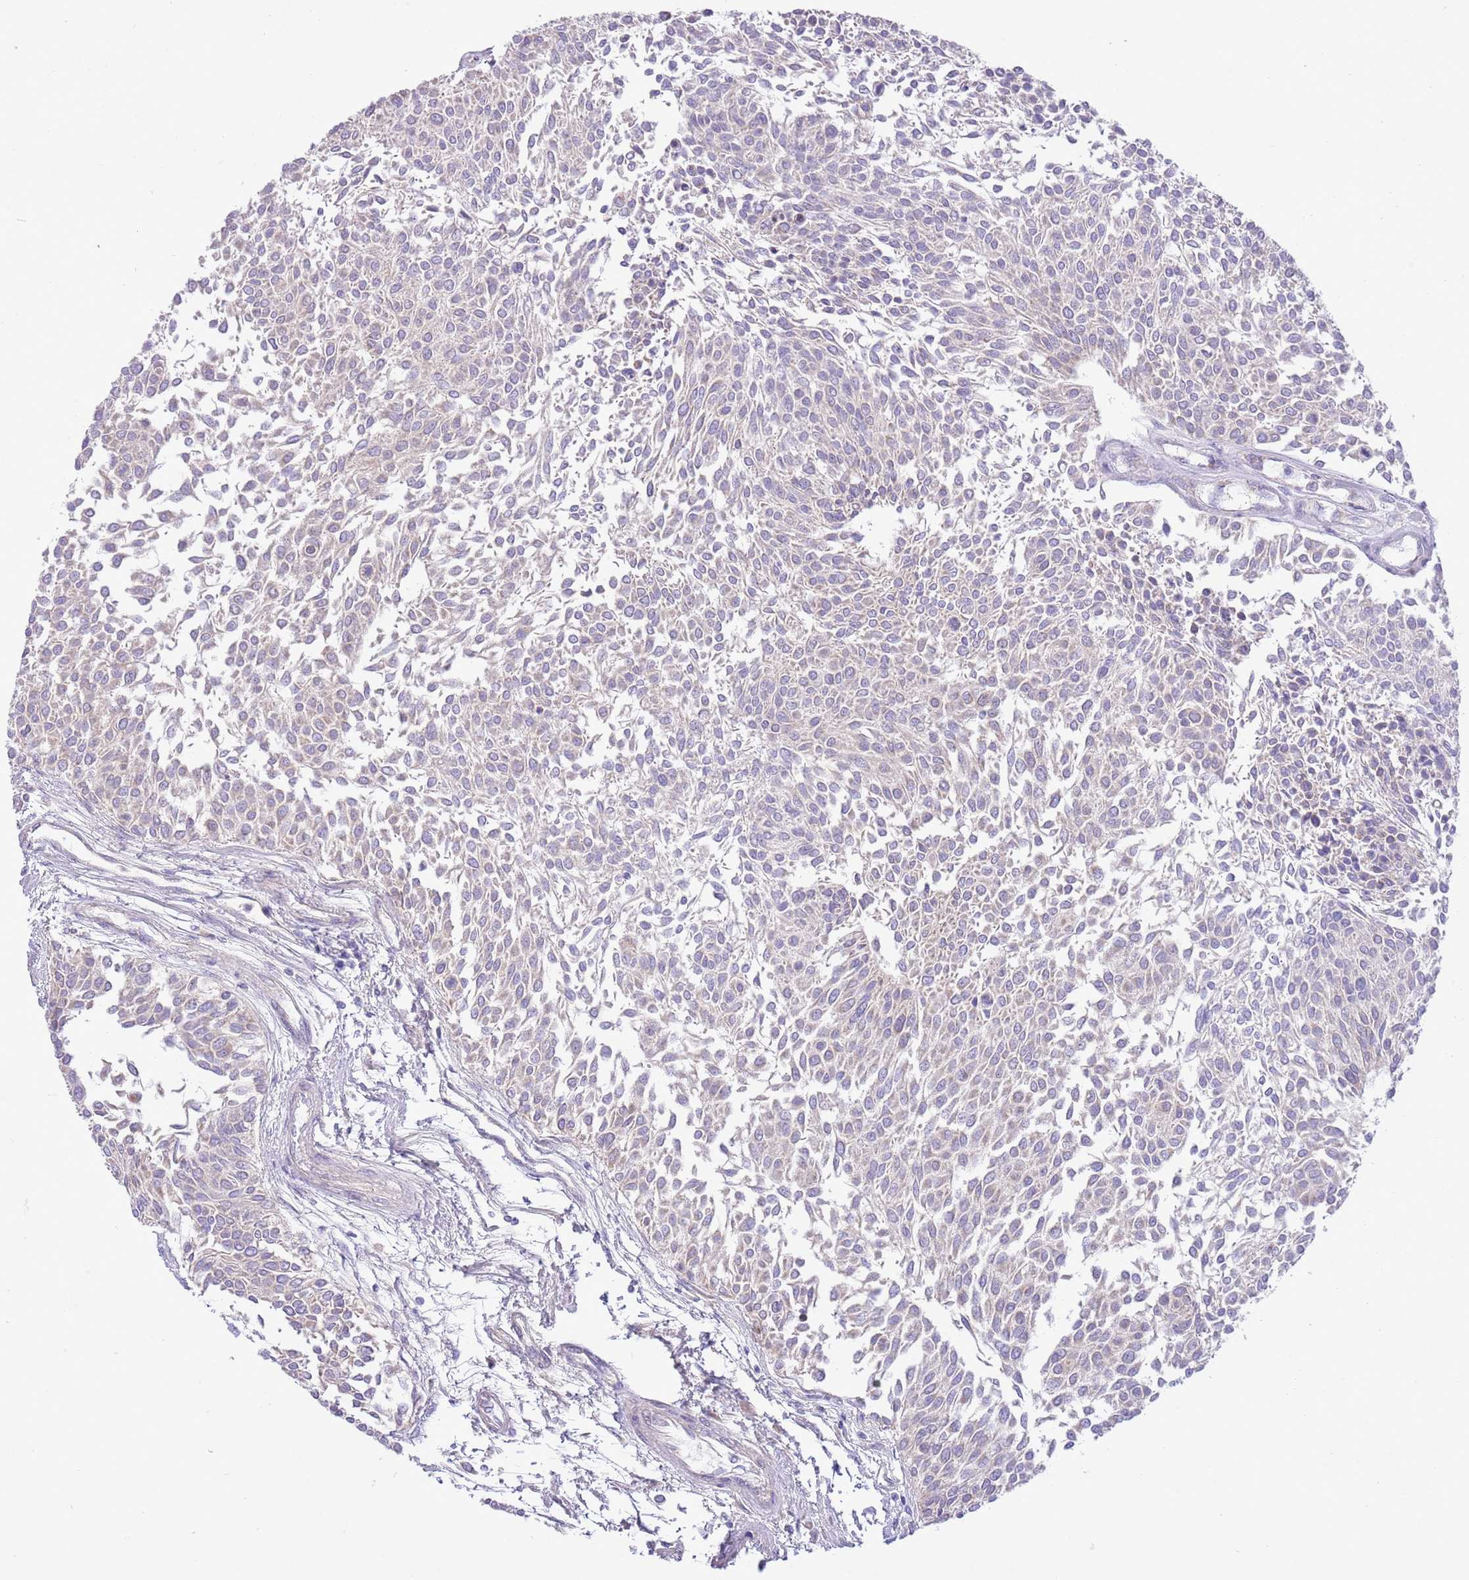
{"staining": {"intensity": "negative", "quantity": "none", "location": "none"}, "tissue": "urothelial cancer", "cell_type": "Tumor cells", "image_type": "cancer", "snomed": [{"axis": "morphology", "description": "Urothelial carcinoma, NOS"}, {"axis": "topography", "description": "Urinary bladder"}], "caption": "IHC histopathology image of urothelial cancer stained for a protein (brown), which demonstrates no positivity in tumor cells.", "gene": "OAZ2", "patient": {"sex": "male", "age": 55}}